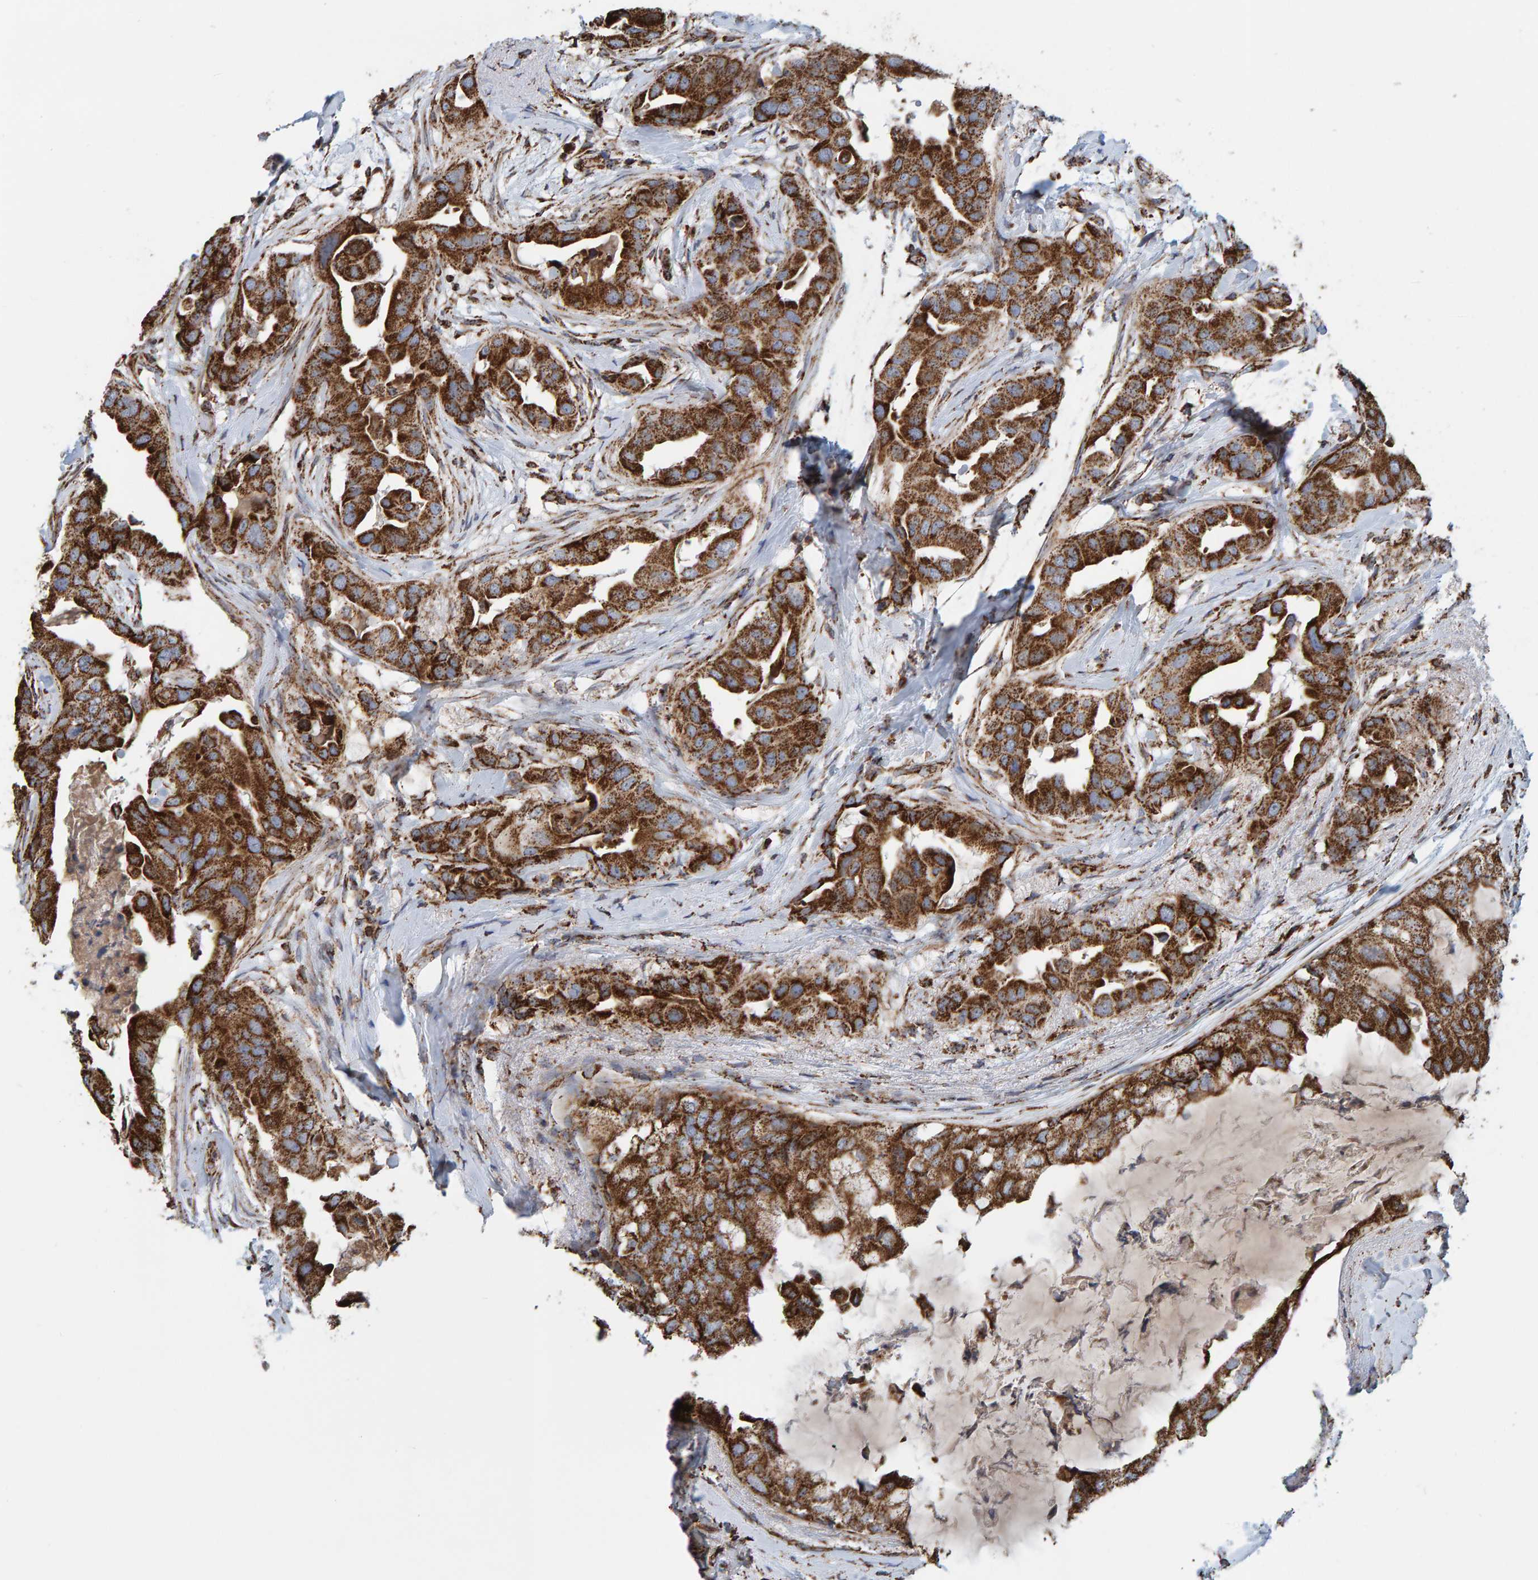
{"staining": {"intensity": "strong", "quantity": ">75%", "location": "cytoplasmic/membranous"}, "tissue": "breast cancer", "cell_type": "Tumor cells", "image_type": "cancer", "snomed": [{"axis": "morphology", "description": "Duct carcinoma"}, {"axis": "topography", "description": "Breast"}], "caption": "Invasive ductal carcinoma (breast) stained with a brown dye reveals strong cytoplasmic/membranous positive expression in approximately >75% of tumor cells.", "gene": "MRPL45", "patient": {"sex": "female", "age": 40}}